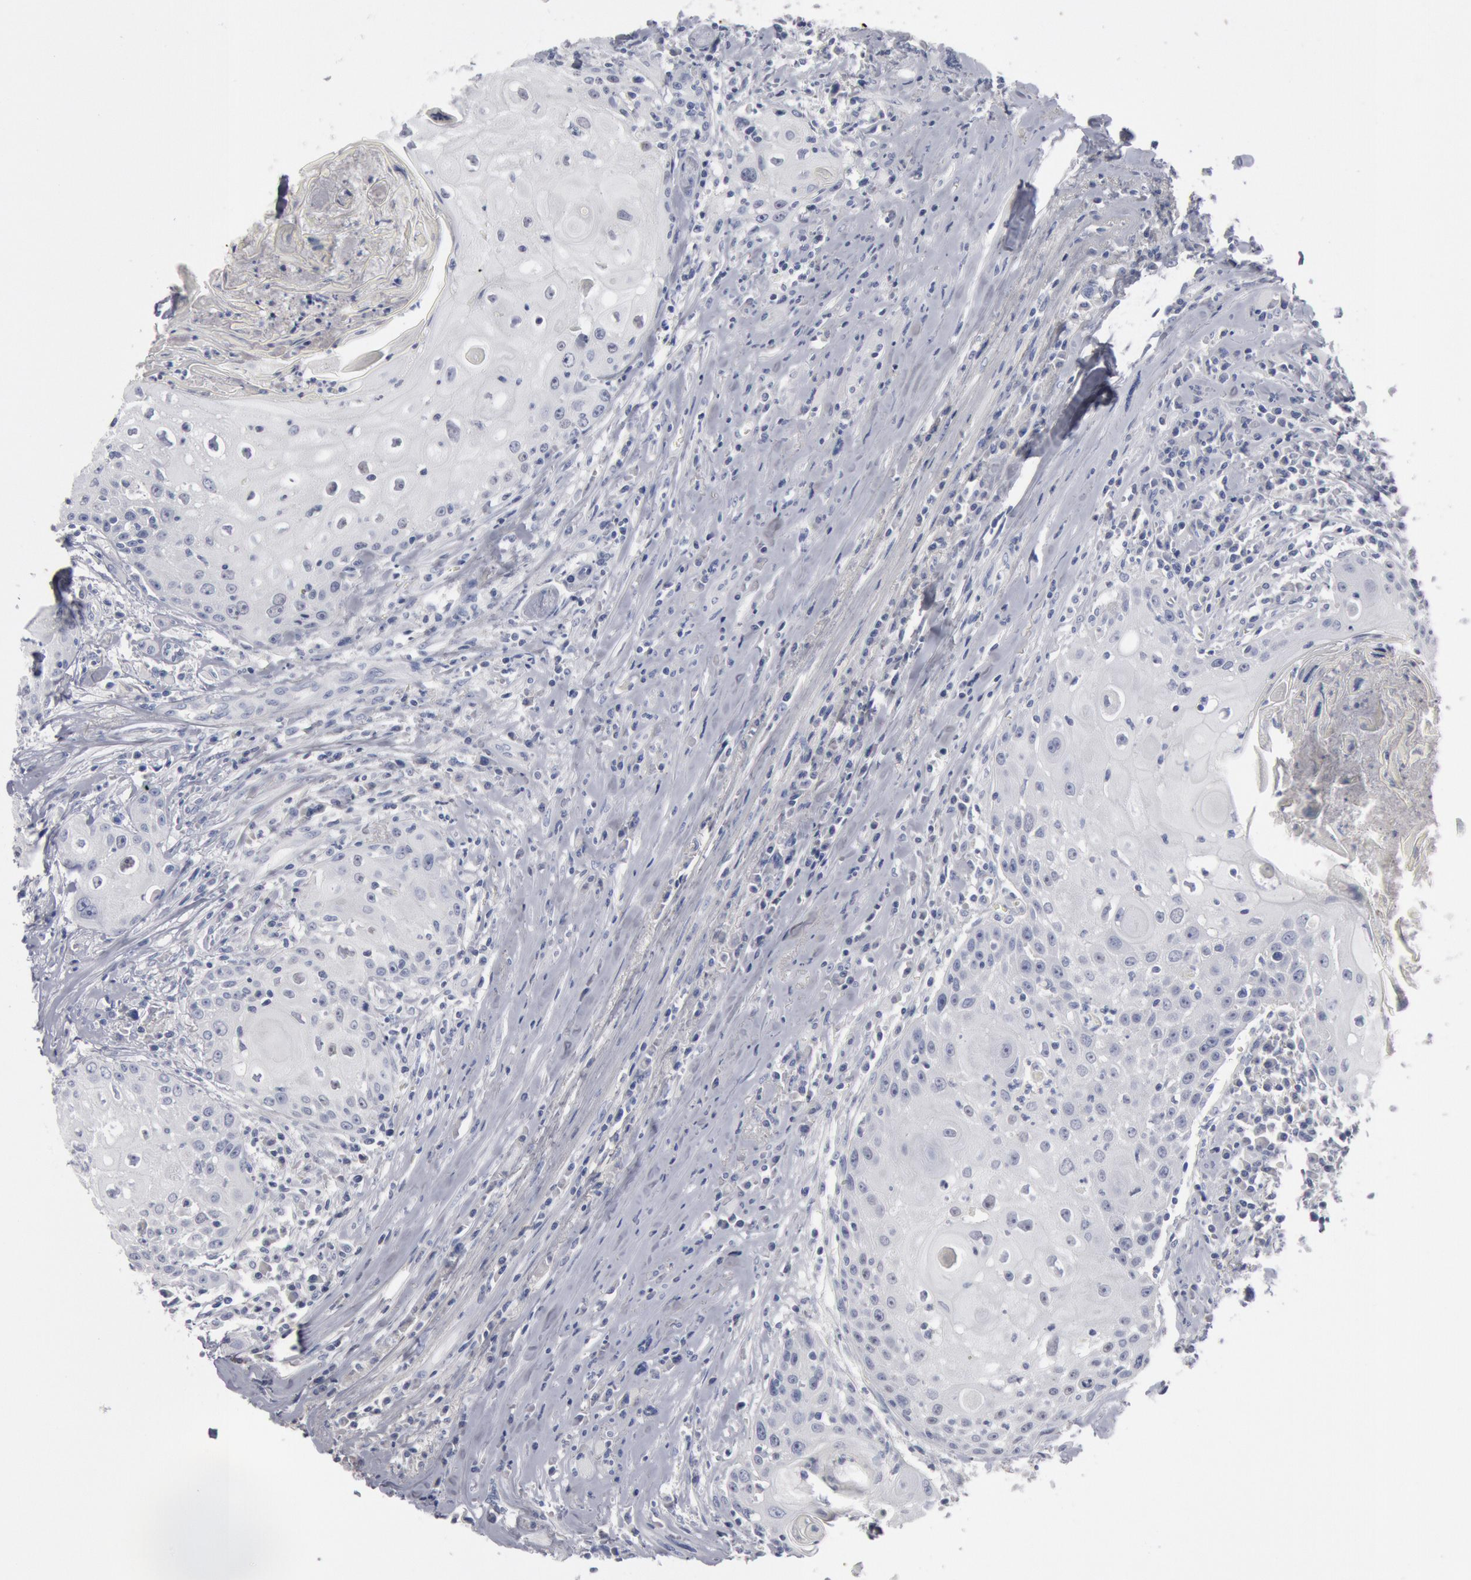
{"staining": {"intensity": "negative", "quantity": "none", "location": "none"}, "tissue": "head and neck cancer", "cell_type": "Tumor cells", "image_type": "cancer", "snomed": [{"axis": "morphology", "description": "Squamous cell carcinoma, NOS"}, {"axis": "topography", "description": "Oral tissue"}, {"axis": "topography", "description": "Head-Neck"}], "caption": "Immunohistochemistry histopathology image of head and neck cancer stained for a protein (brown), which displays no expression in tumor cells. (DAB (3,3'-diaminobenzidine) immunohistochemistry (IHC) visualized using brightfield microscopy, high magnification).", "gene": "FOXA2", "patient": {"sex": "female", "age": 82}}